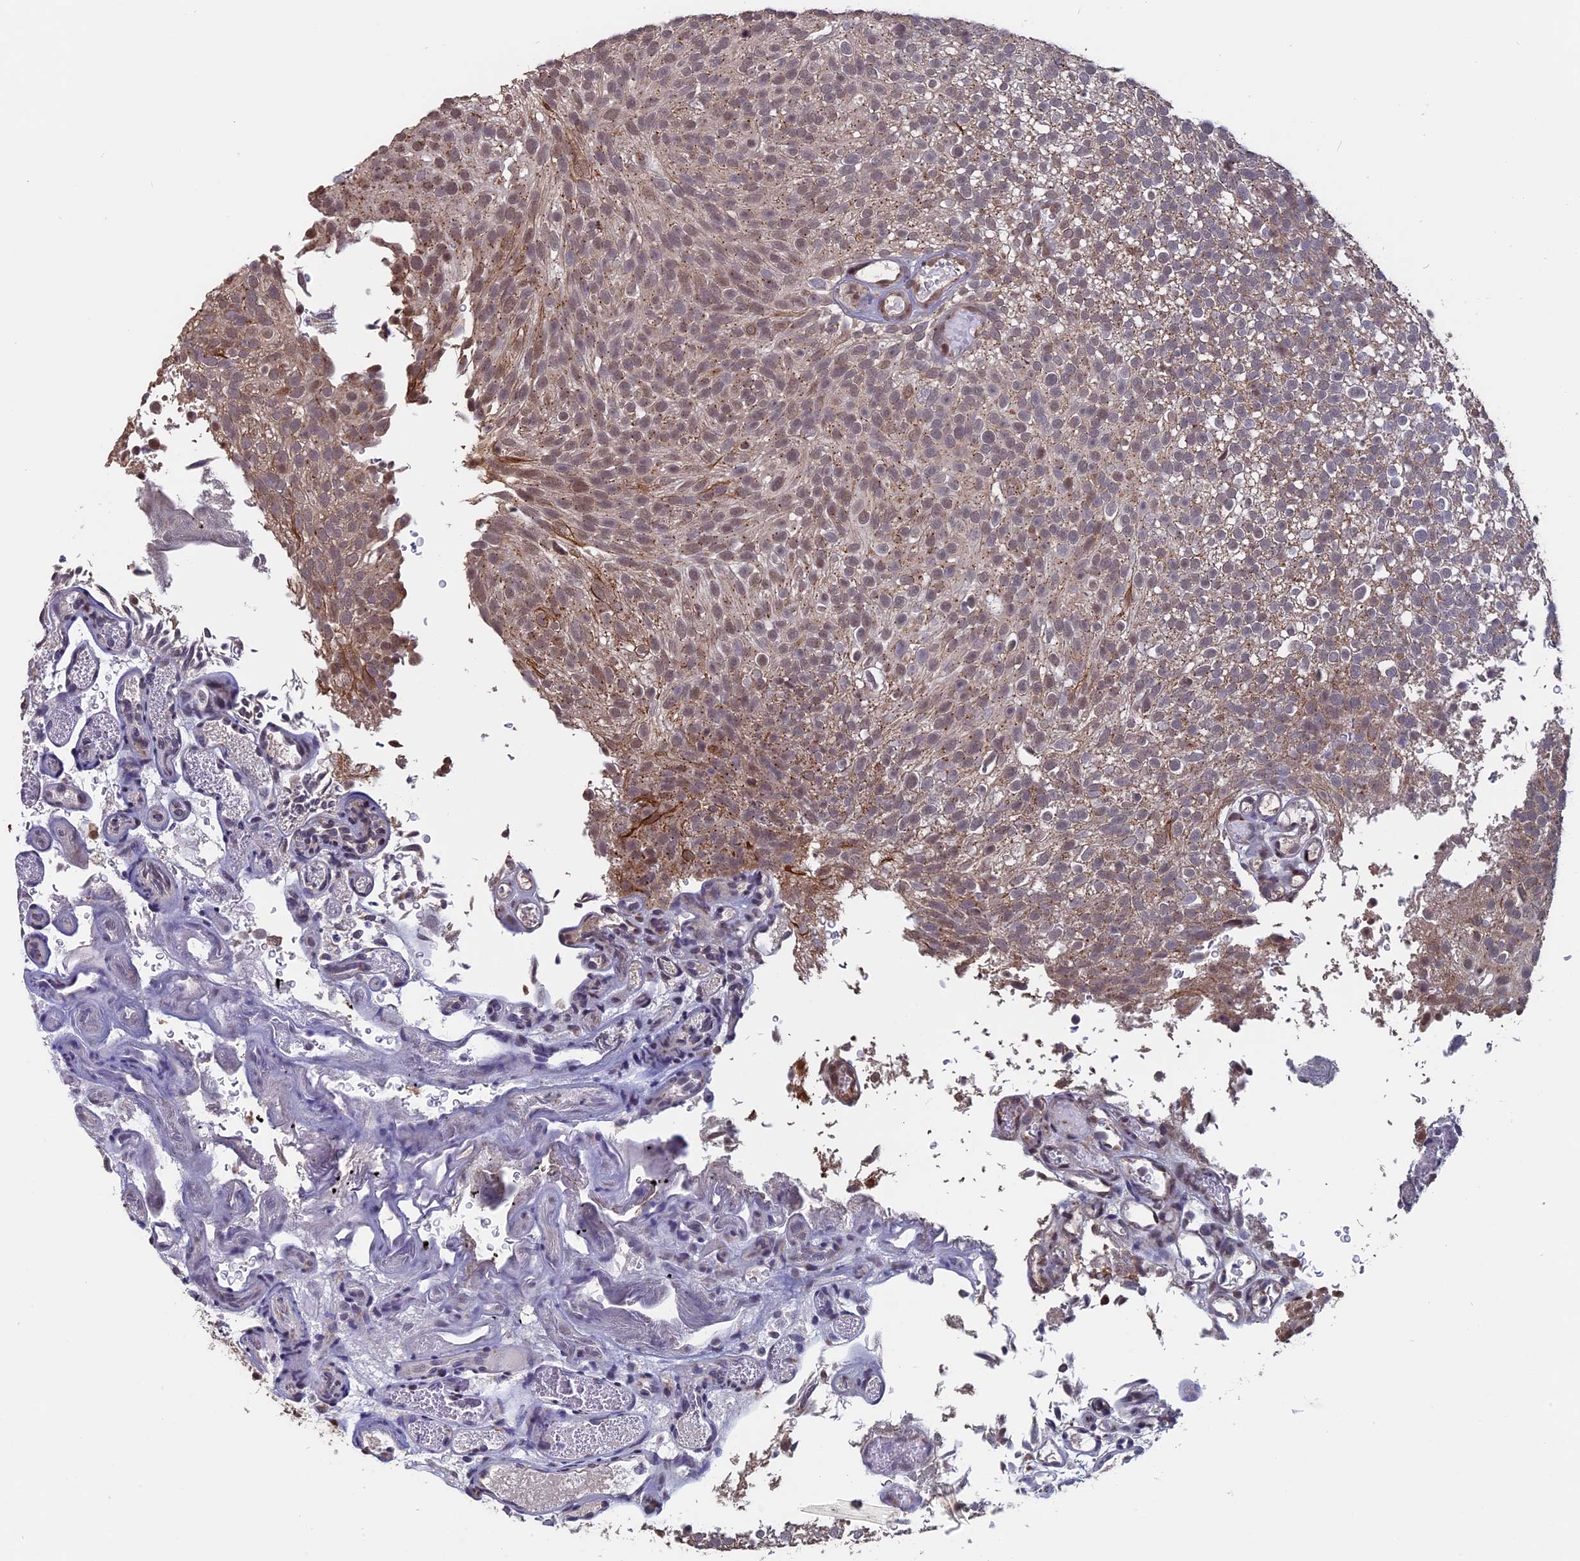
{"staining": {"intensity": "weak", "quantity": ">75%", "location": "cytoplasmic/membranous,nuclear"}, "tissue": "urothelial cancer", "cell_type": "Tumor cells", "image_type": "cancer", "snomed": [{"axis": "morphology", "description": "Urothelial carcinoma, Low grade"}, {"axis": "topography", "description": "Urinary bladder"}], "caption": "Immunohistochemistry (IHC) staining of urothelial cancer, which displays low levels of weak cytoplasmic/membranous and nuclear staining in about >75% of tumor cells indicating weak cytoplasmic/membranous and nuclear protein staining. The staining was performed using DAB (3,3'-diaminobenzidine) (brown) for protein detection and nuclei were counterstained in hematoxylin (blue).", "gene": "PIGQ", "patient": {"sex": "male", "age": 78}}